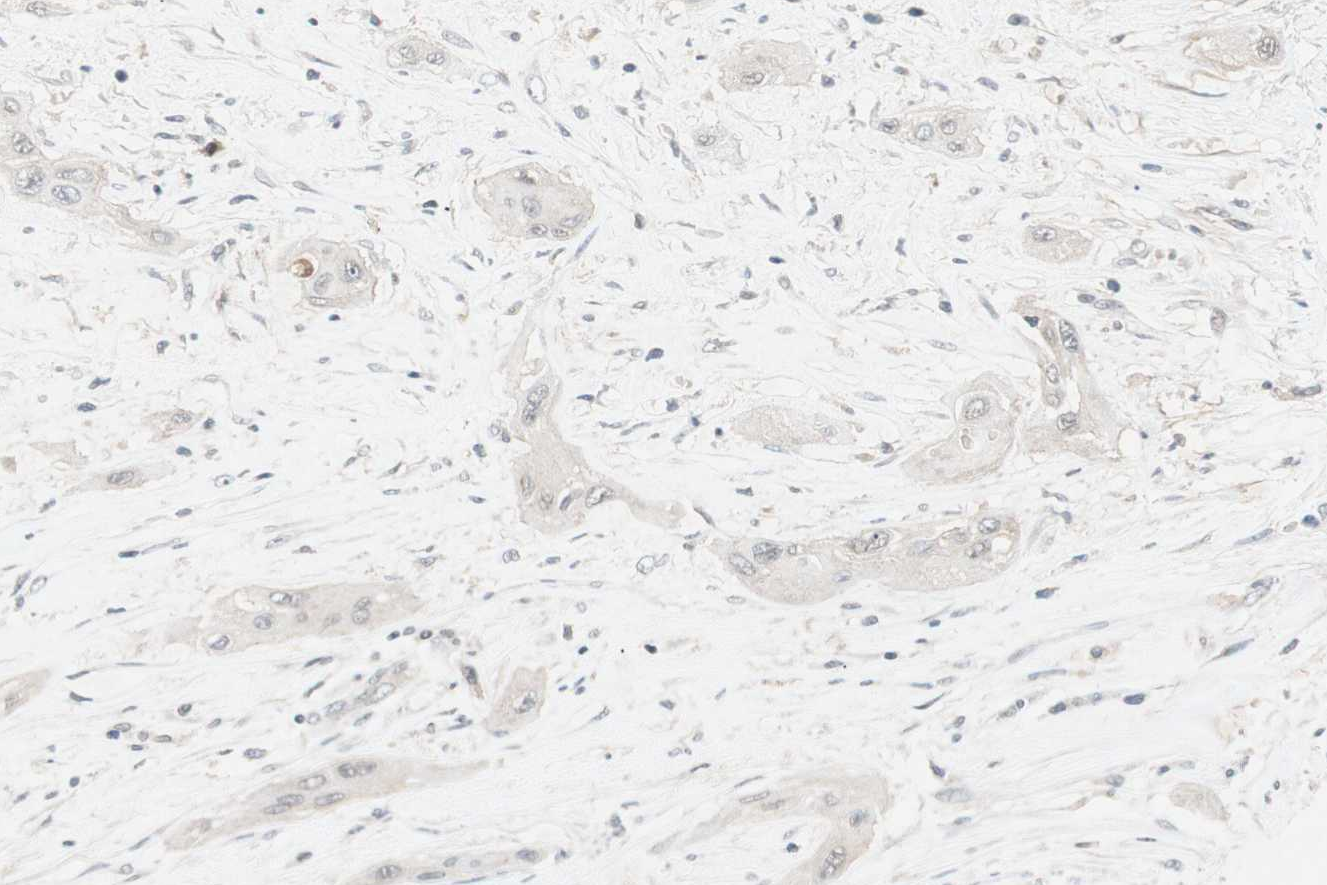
{"staining": {"intensity": "negative", "quantity": "none", "location": "none"}, "tissue": "lung cancer", "cell_type": "Tumor cells", "image_type": "cancer", "snomed": [{"axis": "morphology", "description": "Squamous cell carcinoma, NOS"}, {"axis": "topography", "description": "Lung"}], "caption": "IHC of lung cancer (squamous cell carcinoma) shows no positivity in tumor cells. (DAB immunohistochemistry (IHC) visualized using brightfield microscopy, high magnification).", "gene": "RNGTT", "patient": {"sex": "female", "age": 47}}